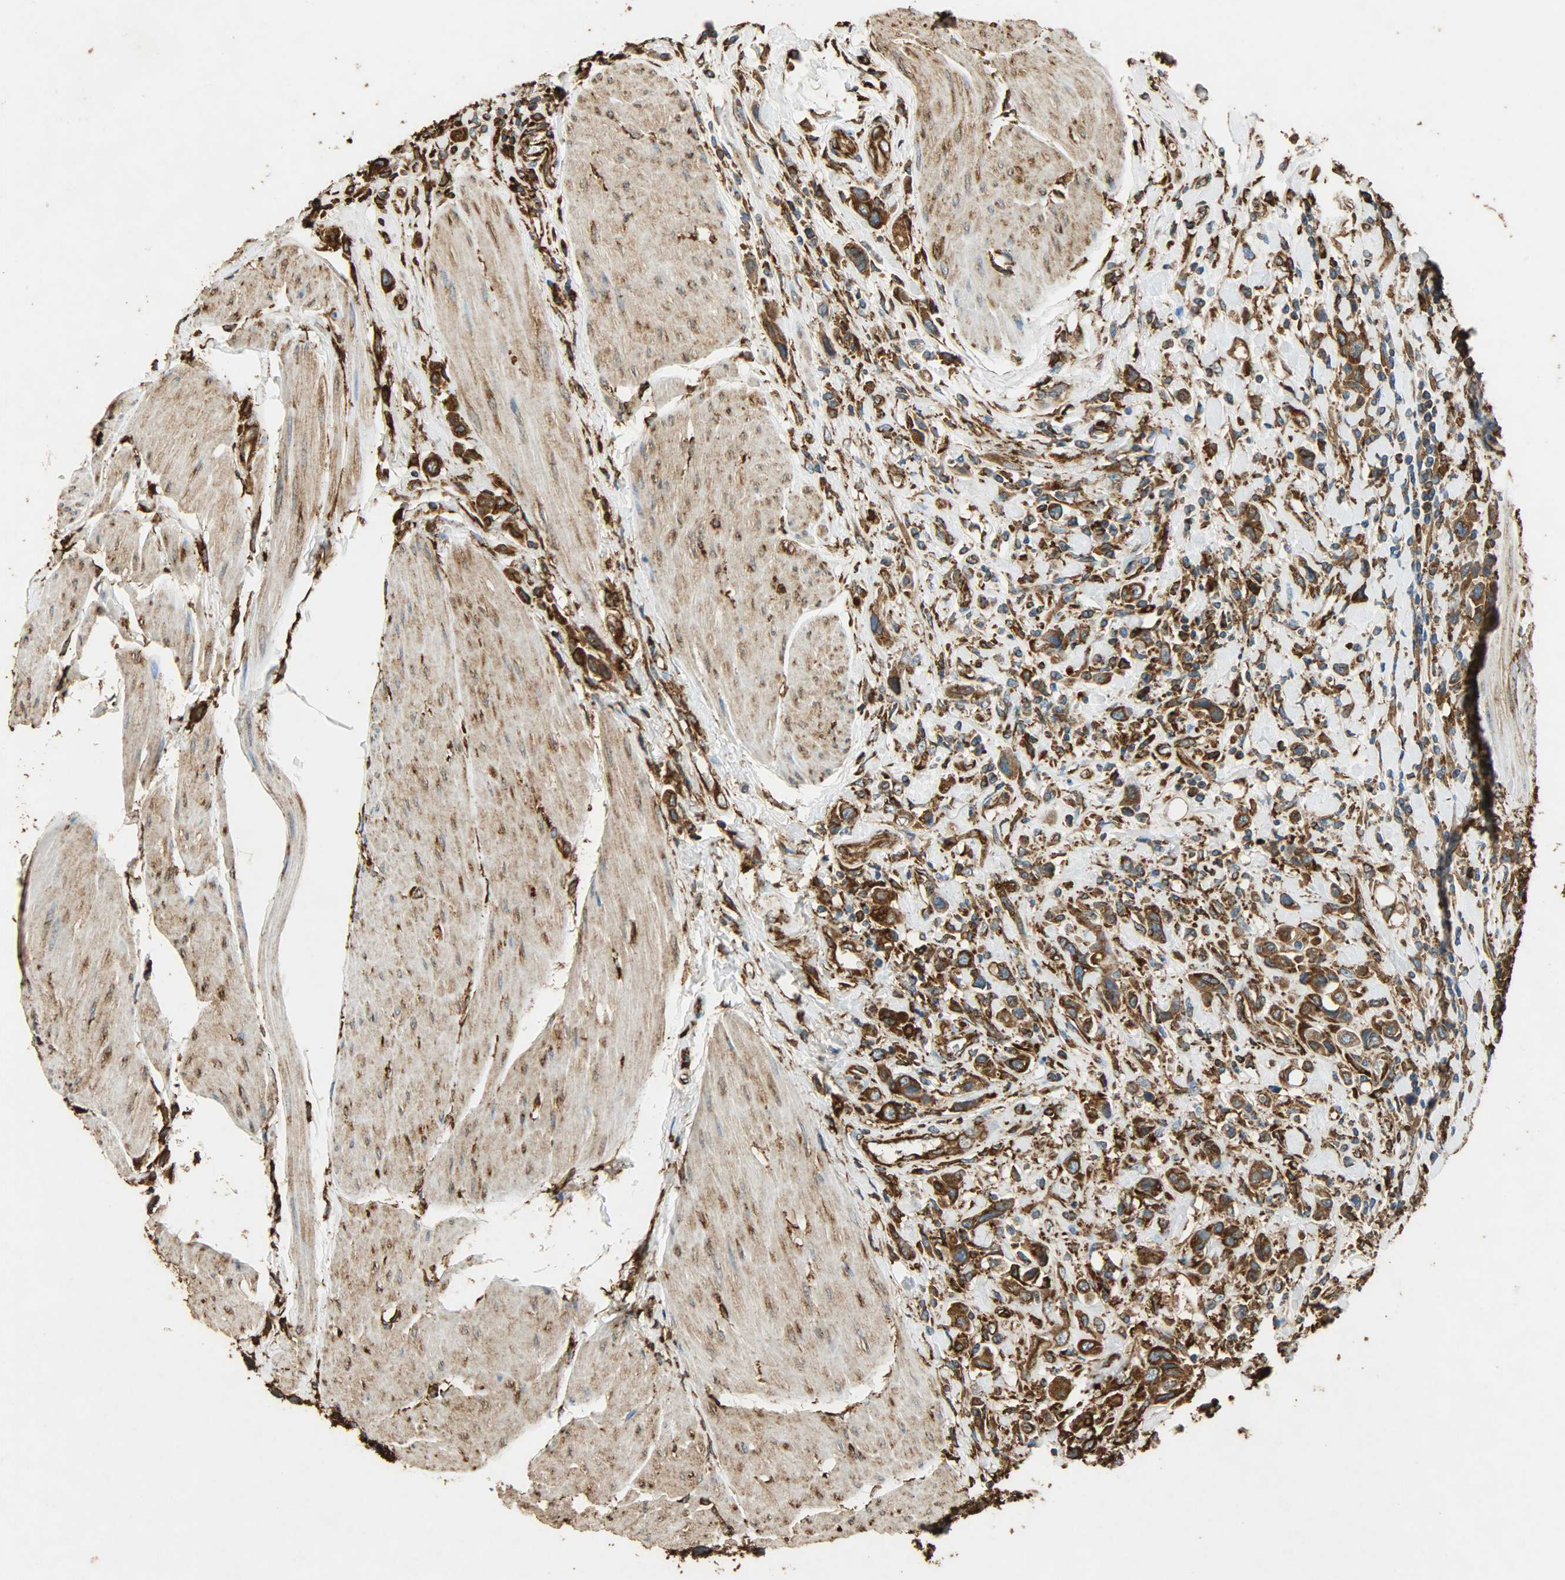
{"staining": {"intensity": "strong", "quantity": ">75%", "location": "cytoplasmic/membranous"}, "tissue": "urothelial cancer", "cell_type": "Tumor cells", "image_type": "cancer", "snomed": [{"axis": "morphology", "description": "Urothelial carcinoma, High grade"}, {"axis": "topography", "description": "Urinary bladder"}], "caption": "High-power microscopy captured an immunohistochemistry (IHC) histopathology image of urothelial cancer, revealing strong cytoplasmic/membranous staining in about >75% of tumor cells.", "gene": "HSP90B1", "patient": {"sex": "male", "age": 50}}